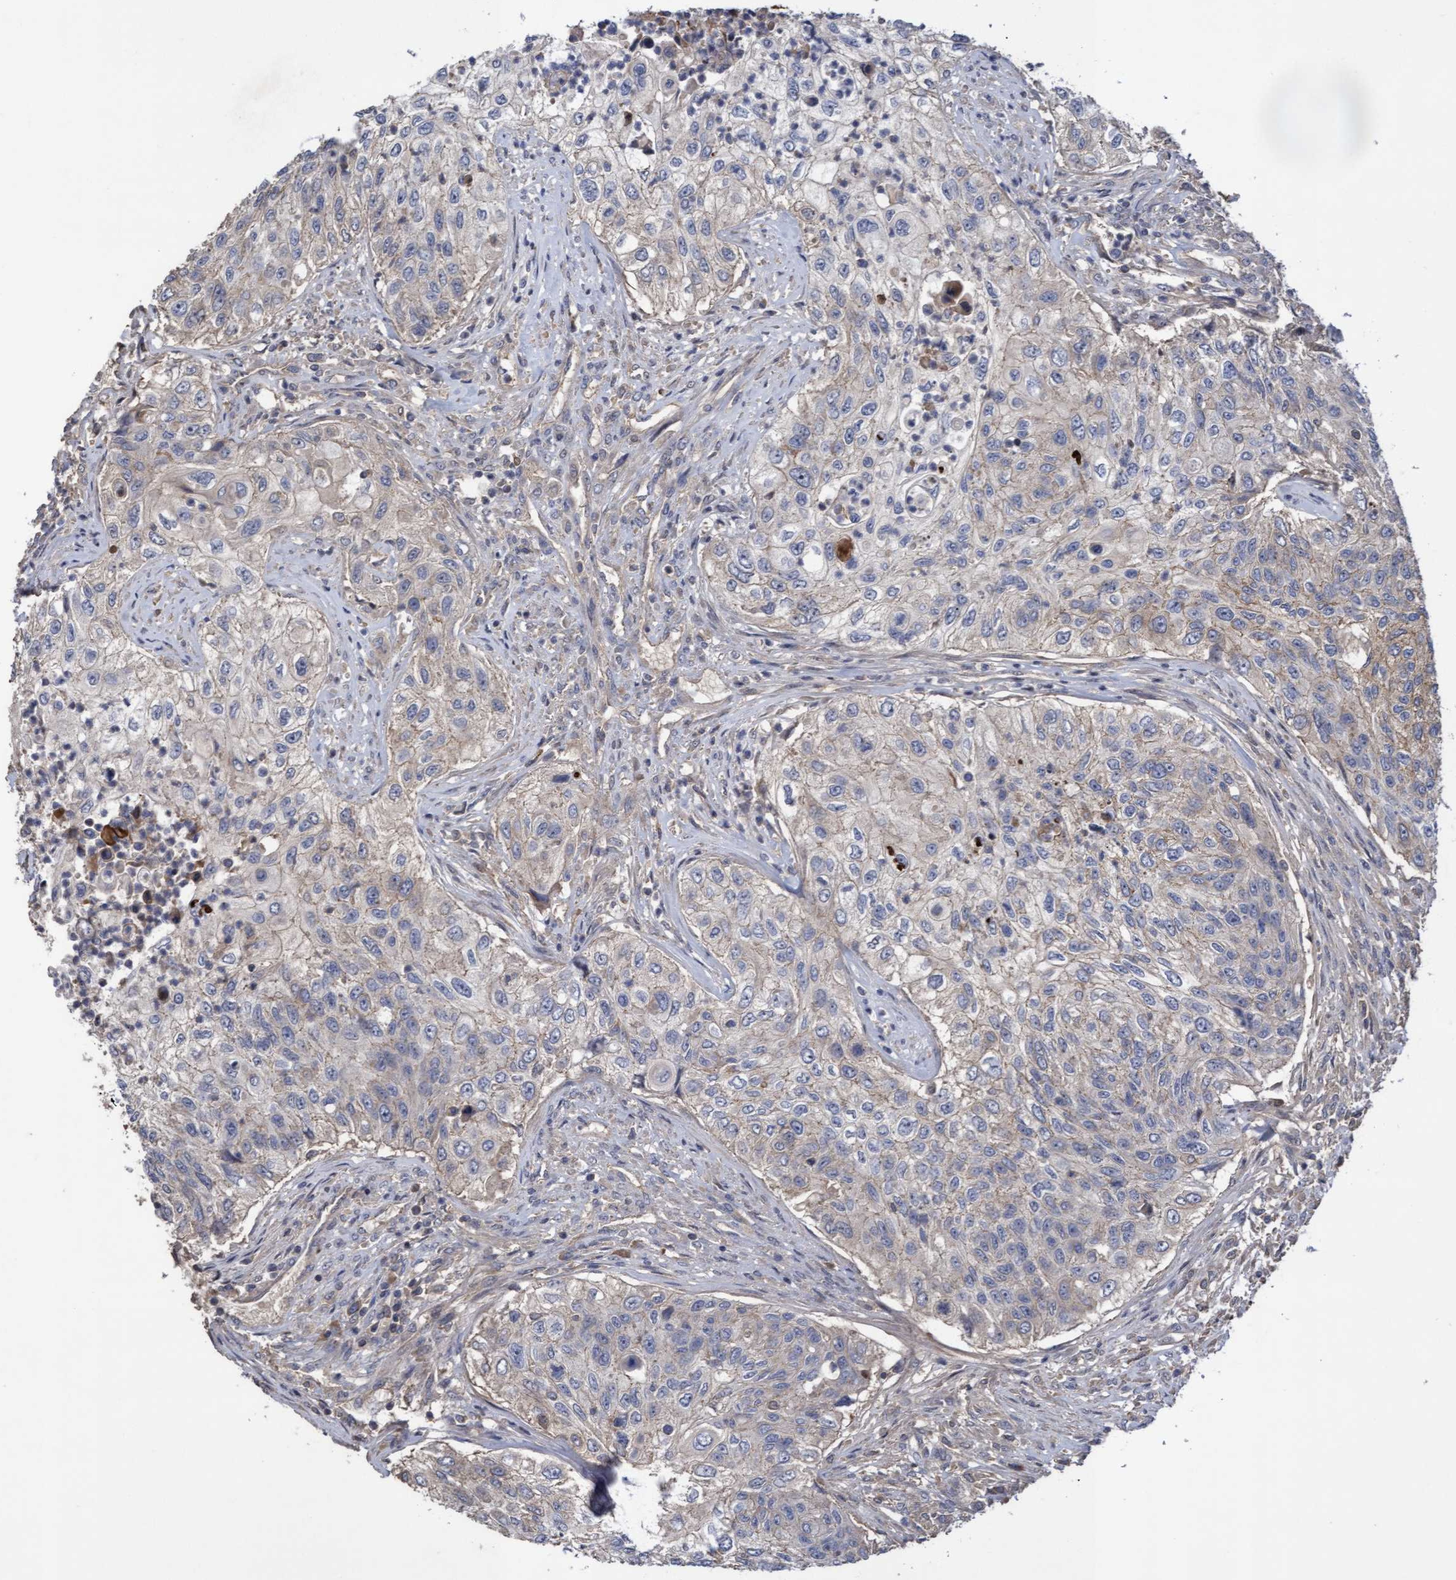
{"staining": {"intensity": "negative", "quantity": "none", "location": "none"}, "tissue": "urothelial cancer", "cell_type": "Tumor cells", "image_type": "cancer", "snomed": [{"axis": "morphology", "description": "Urothelial carcinoma, High grade"}, {"axis": "topography", "description": "Urinary bladder"}], "caption": "The photomicrograph exhibits no staining of tumor cells in urothelial cancer. (Stains: DAB (3,3'-diaminobenzidine) IHC with hematoxylin counter stain, Microscopy: brightfield microscopy at high magnification).", "gene": "COBL", "patient": {"sex": "female", "age": 60}}